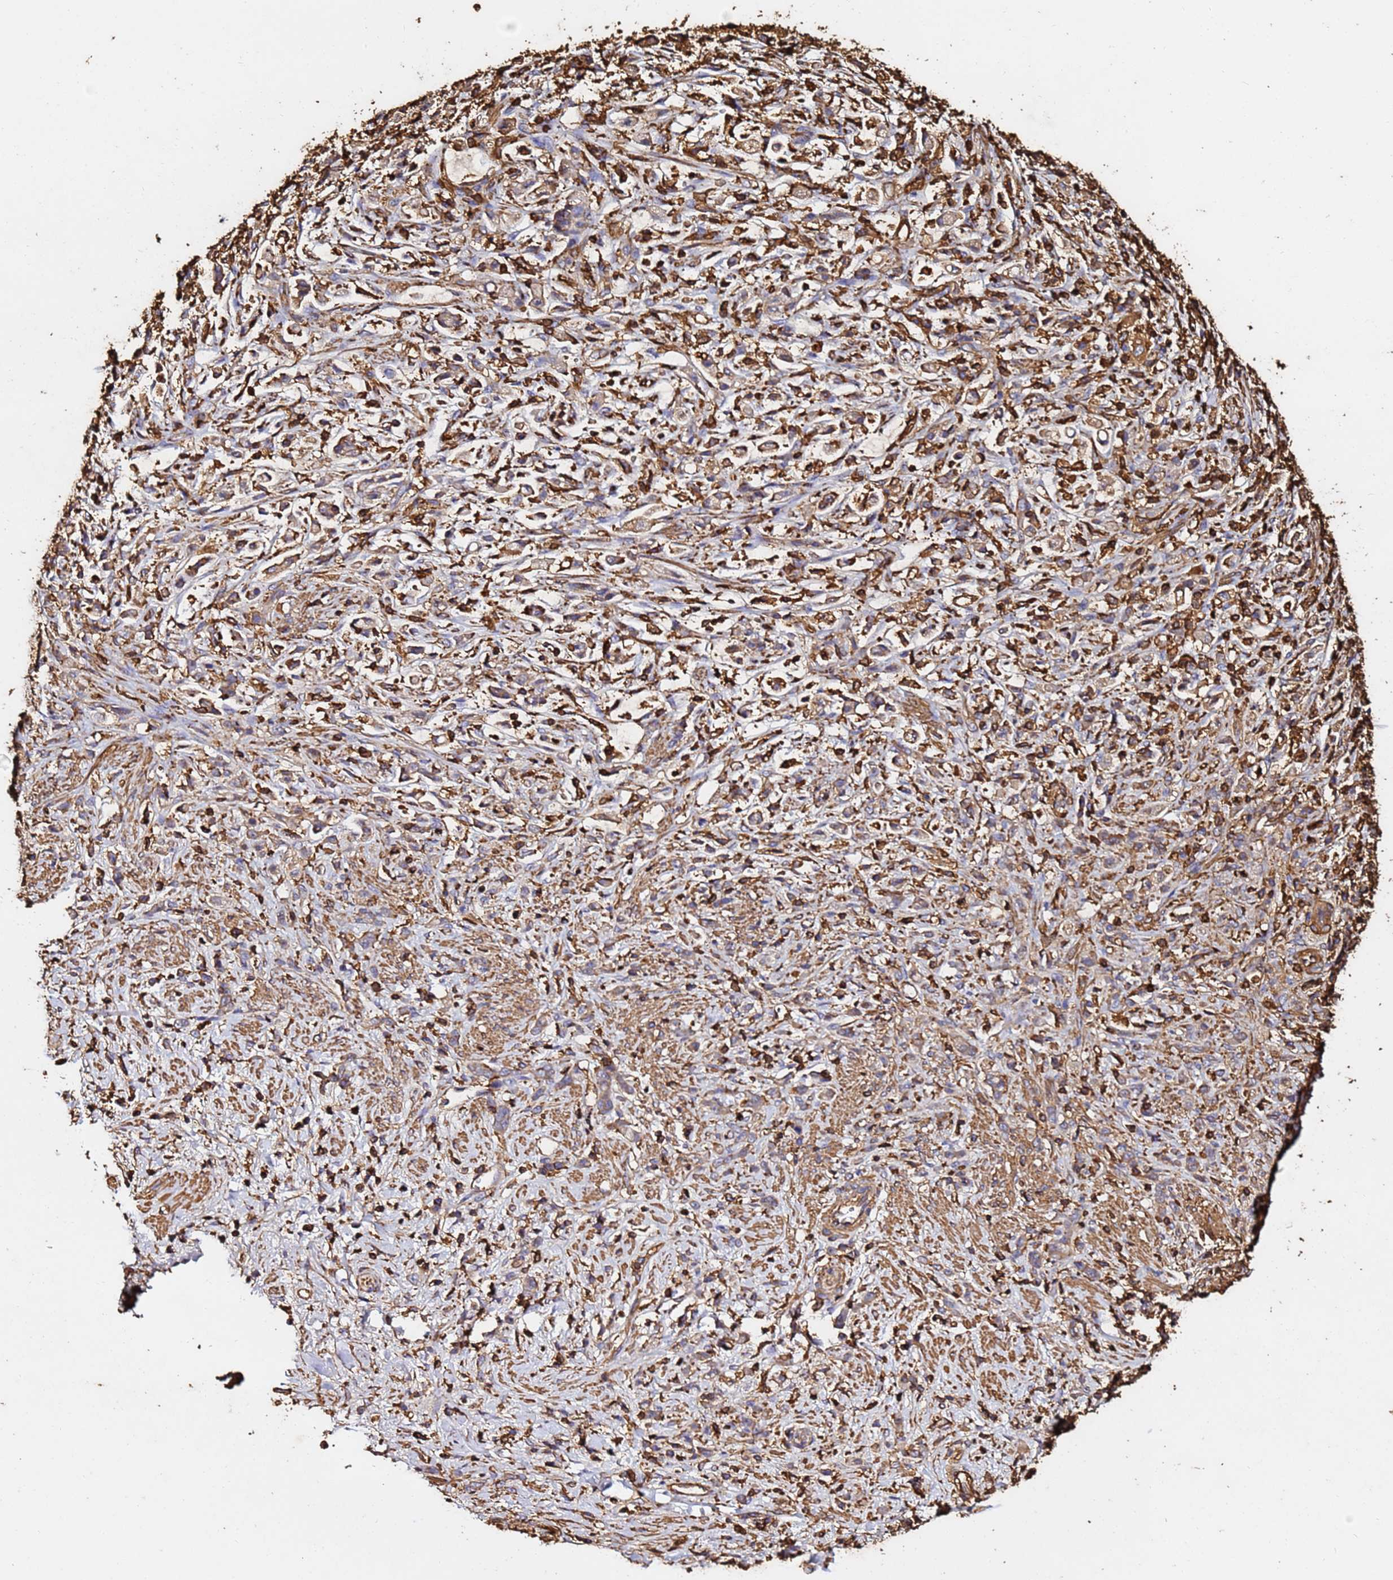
{"staining": {"intensity": "moderate", "quantity": ">75%", "location": "cytoplasmic/membranous"}, "tissue": "stomach cancer", "cell_type": "Tumor cells", "image_type": "cancer", "snomed": [{"axis": "morphology", "description": "Adenocarcinoma, NOS"}, {"axis": "topography", "description": "Stomach"}], "caption": "Human adenocarcinoma (stomach) stained for a protein (brown) exhibits moderate cytoplasmic/membranous positive positivity in approximately >75% of tumor cells.", "gene": "ACTB", "patient": {"sex": "female", "age": 60}}